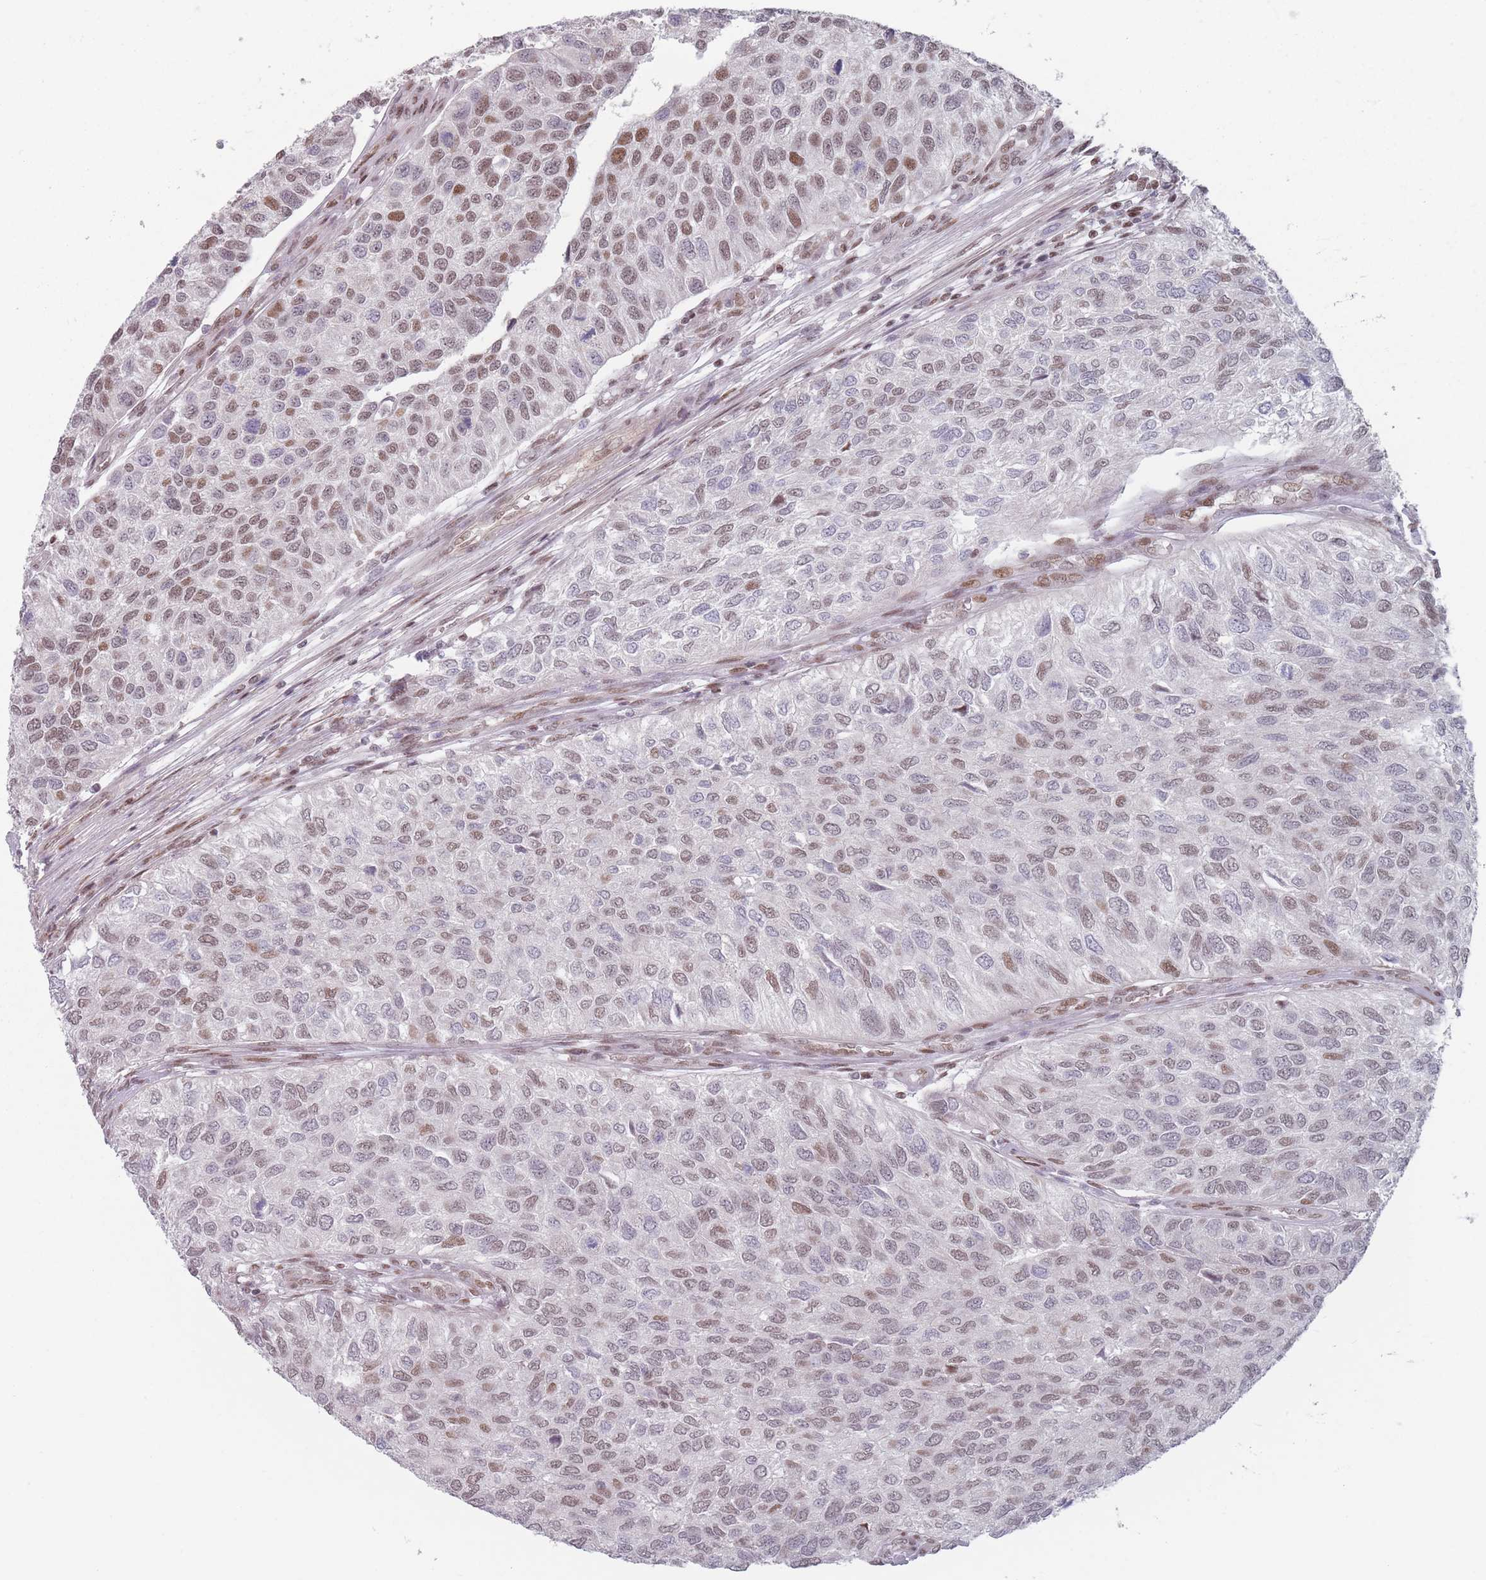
{"staining": {"intensity": "moderate", "quantity": ">75%", "location": "nuclear"}, "tissue": "urothelial cancer", "cell_type": "Tumor cells", "image_type": "cancer", "snomed": [{"axis": "morphology", "description": "Urothelial carcinoma, NOS"}, {"axis": "topography", "description": "Urinary bladder"}], "caption": "Protein expression analysis of human transitional cell carcinoma reveals moderate nuclear positivity in approximately >75% of tumor cells.", "gene": "SH3BGRL2", "patient": {"sex": "male", "age": 55}}